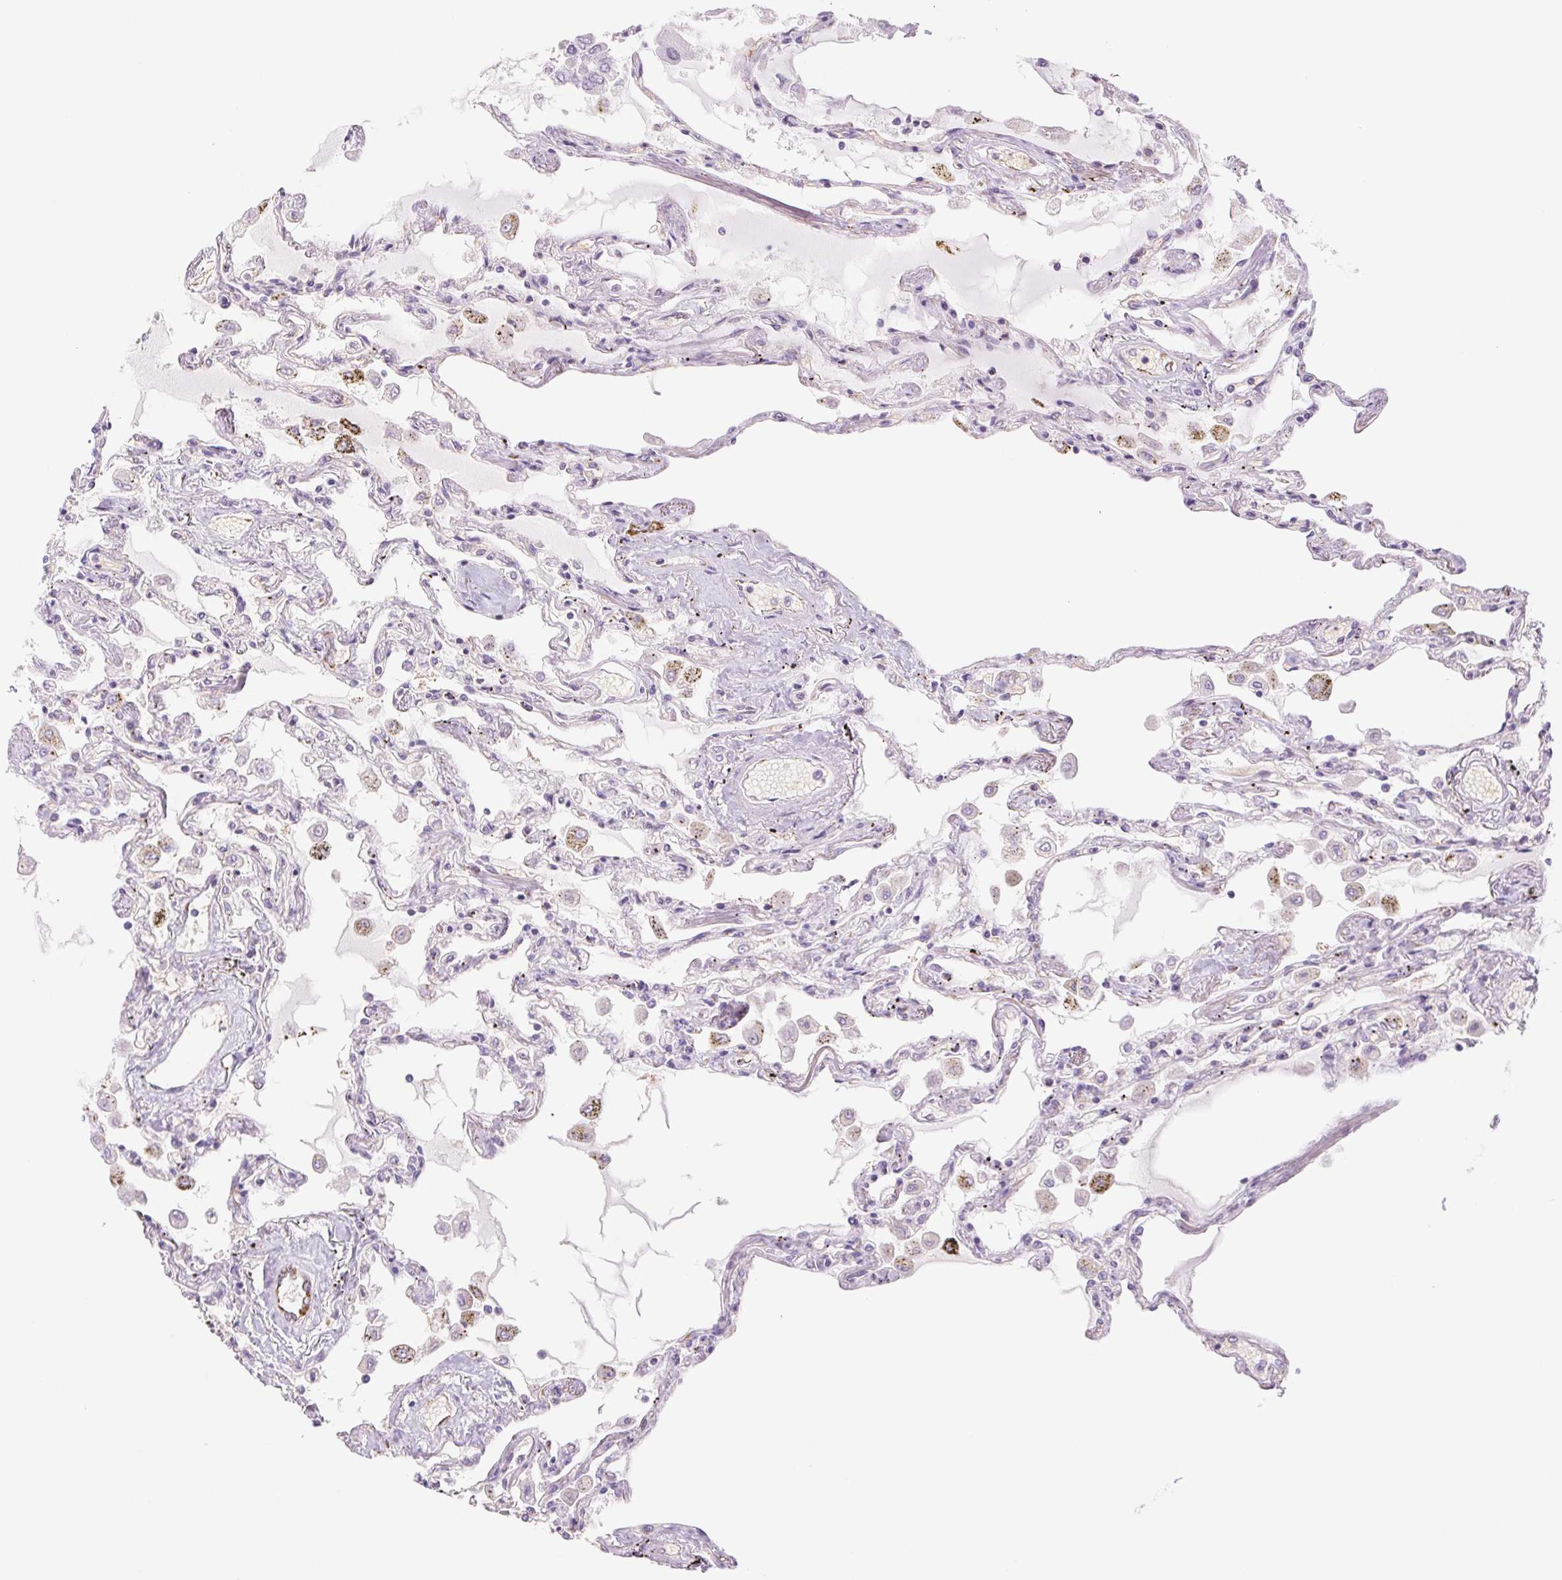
{"staining": {"intensity": "negative", "quantity": "none", "location": "none"}, "tissue": "lung", "cell_type": "Alveolar cells", "image_type": "normal", "snomed": [{"axis": "morphology", "description": "Normal tissue, NOS"}, {"axis": "morphology", "description": "Adenocarcinoma, NOS"}, {"axis": "topography", "description": "Cartilage tissue"}, {"axis": "topography", "description": "Lung"}], "caption": "The micrograph displays no significant staining in alveolar cells of lung. (Brightfield microscopy of DAB immunohistochemistry (IHC) at high magnification).", "gene": "IGFL3", "patient": {"sex": "female", "age": 67}}